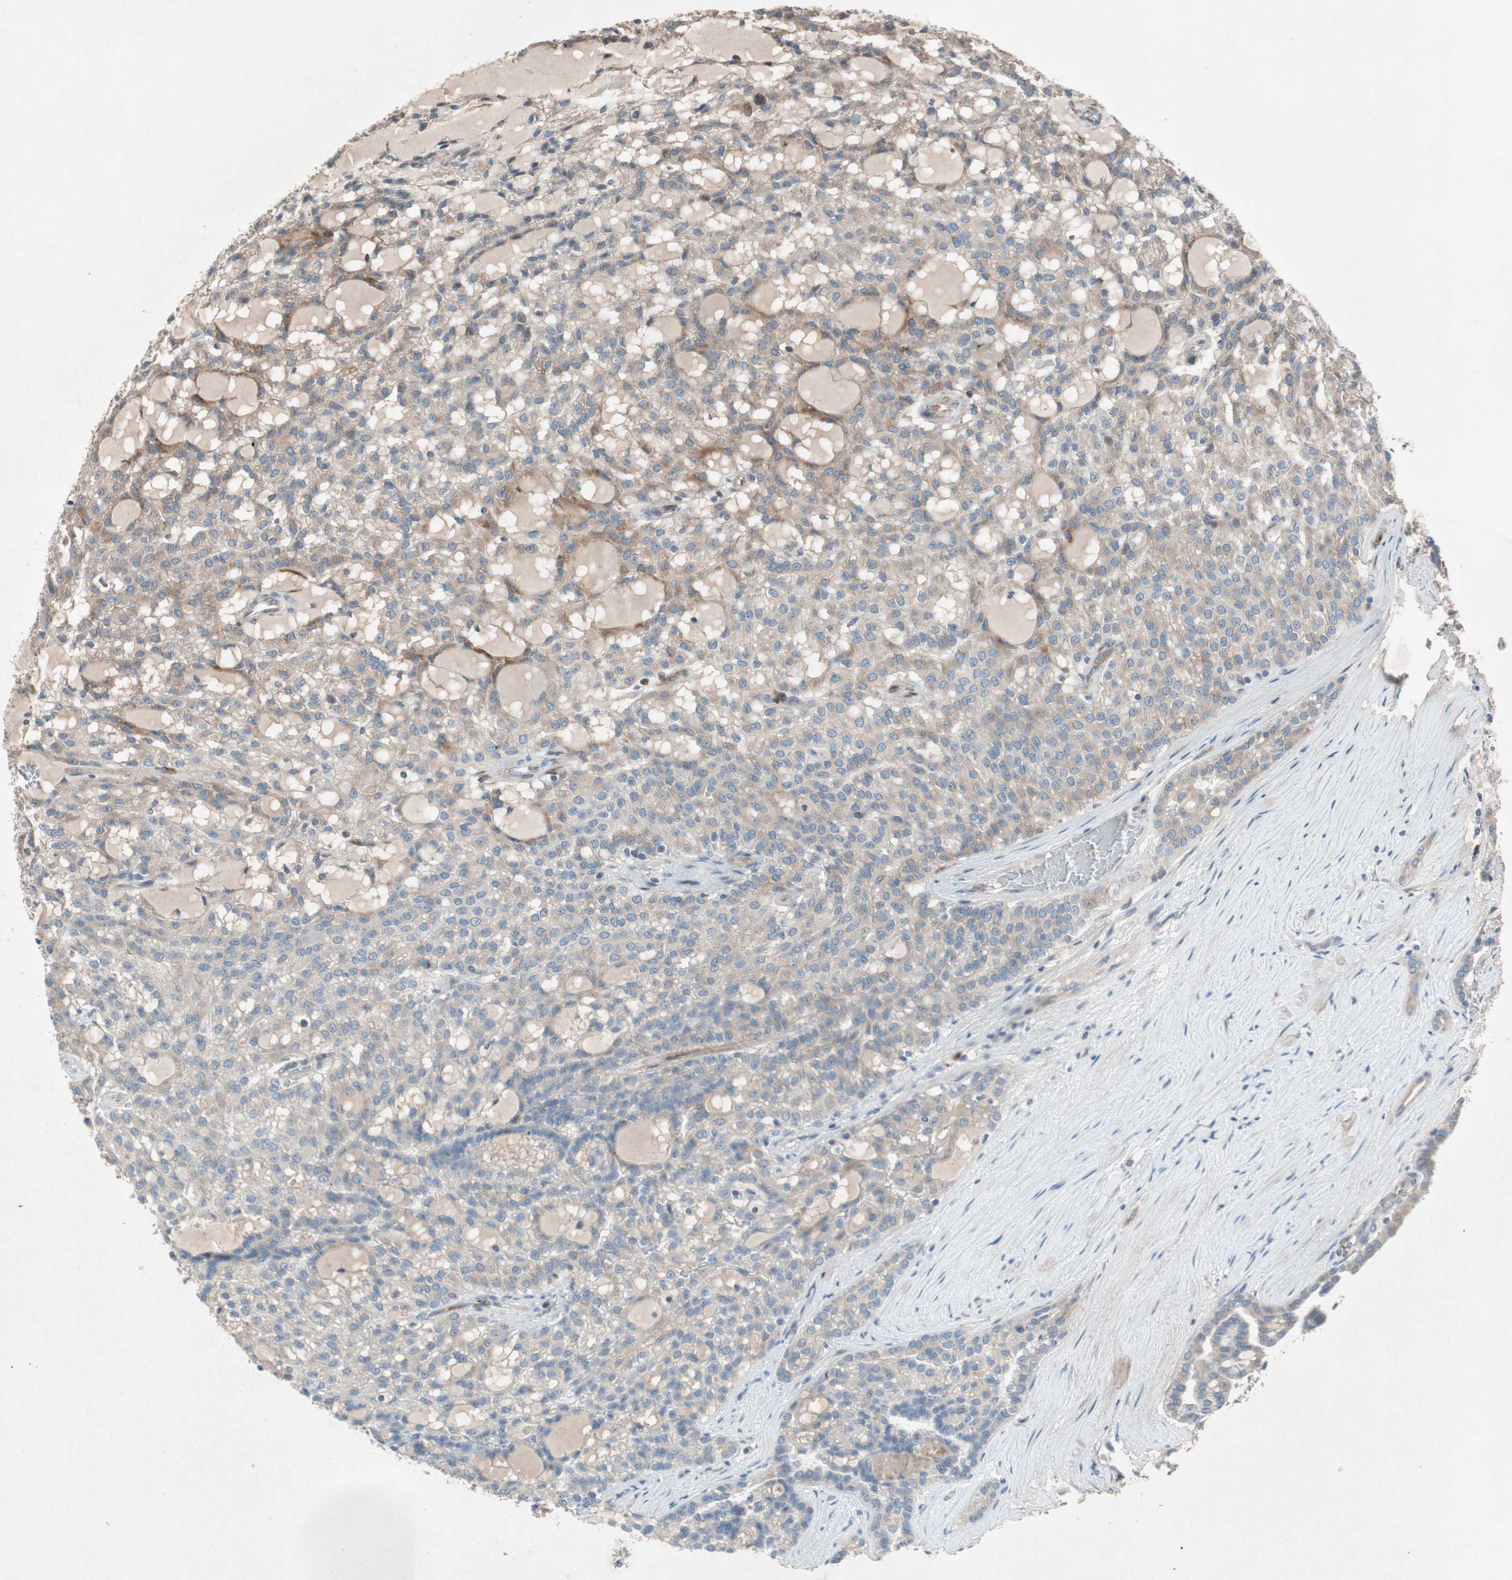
{"staining": {"intensity": "moderate", "quantity": ">75%", "location": "cytoplasmic/membranous"}, "tissue": "renal cancer", "cell_type": "Tumor cells", "image_type": "cancer", "snomed": [{"axis": "morphology", "description": "Adenocarcinoma, NOS"}, {"axis": "topography", "description": "Kidney"}], "caption": "Immunohistochemical staining of human renal cancer reveals moderate cytoplasmic/membranous protein positivity in approximately >75% of tumor cells. The protein of interest is shown in brown color, while the nuclei are stained blue.", "gene": "APOO", "patient": {"sex": "male", "age": 63}}